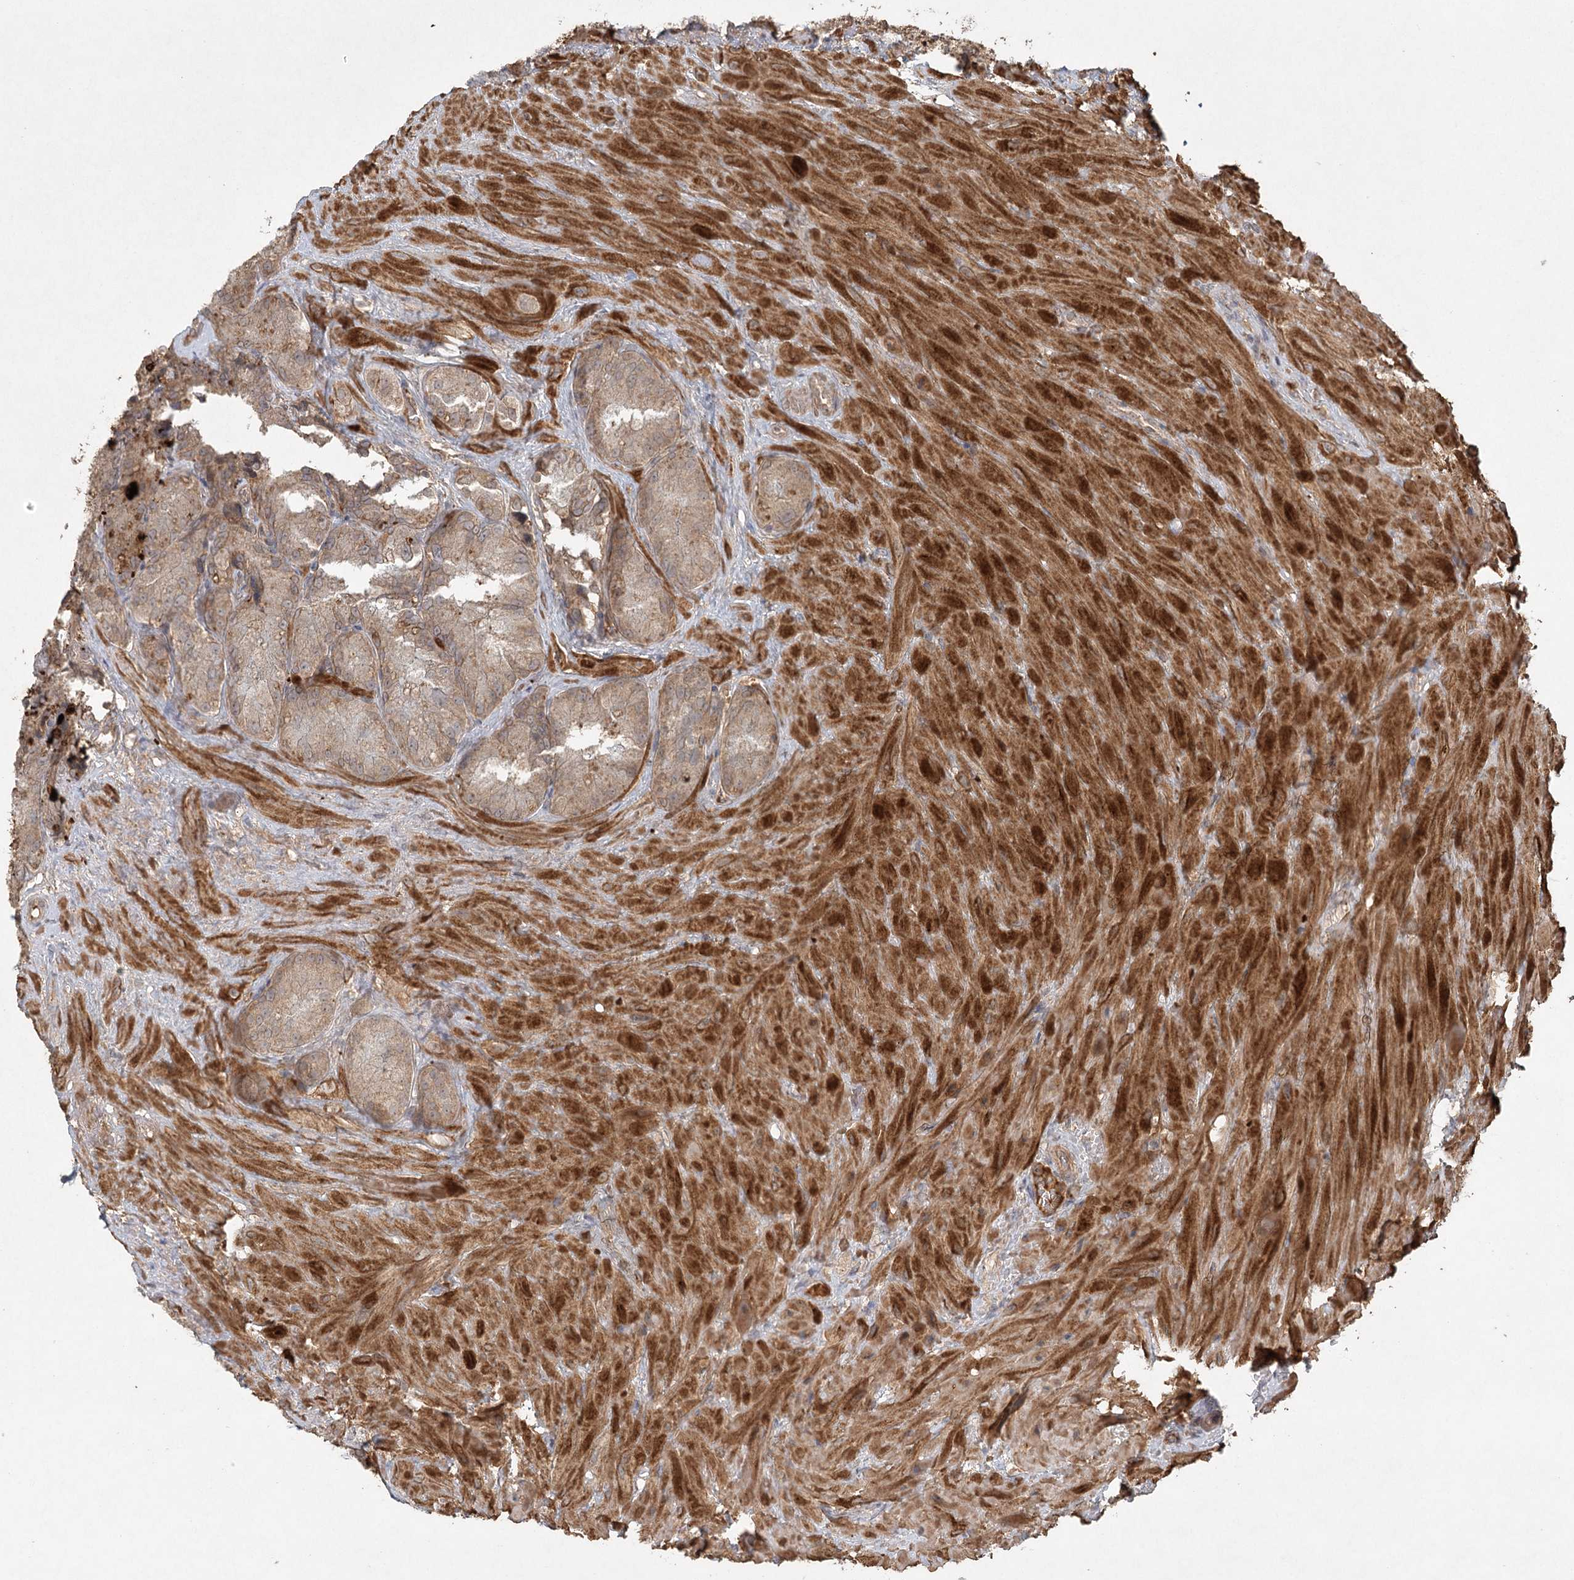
{"staining": {"intensity": "weak", "quantity": ">75%", "location": "cytoplasmic/membranous"}, "tissue": "seminal vesicle", "cell_type": "Glandular cells", "image_type": "normal", "snomed": [{"axis": "morphology", "description": "Normal tissue, NOS"}, {"axis": "topography", "description": "Seminal veicle"}], "caption": "Protein staining of benign seminal vesicle demonstrates weak cytoplasmic/membranous staining in approximately >75% of glandular cells. The staining is performed using DAB brown chromogen to label protein expression. The nuclei are counter-stained blue using hematoxylin.", "gene": "ARL13A", "patient": {"sex": "male", "age": 62}}